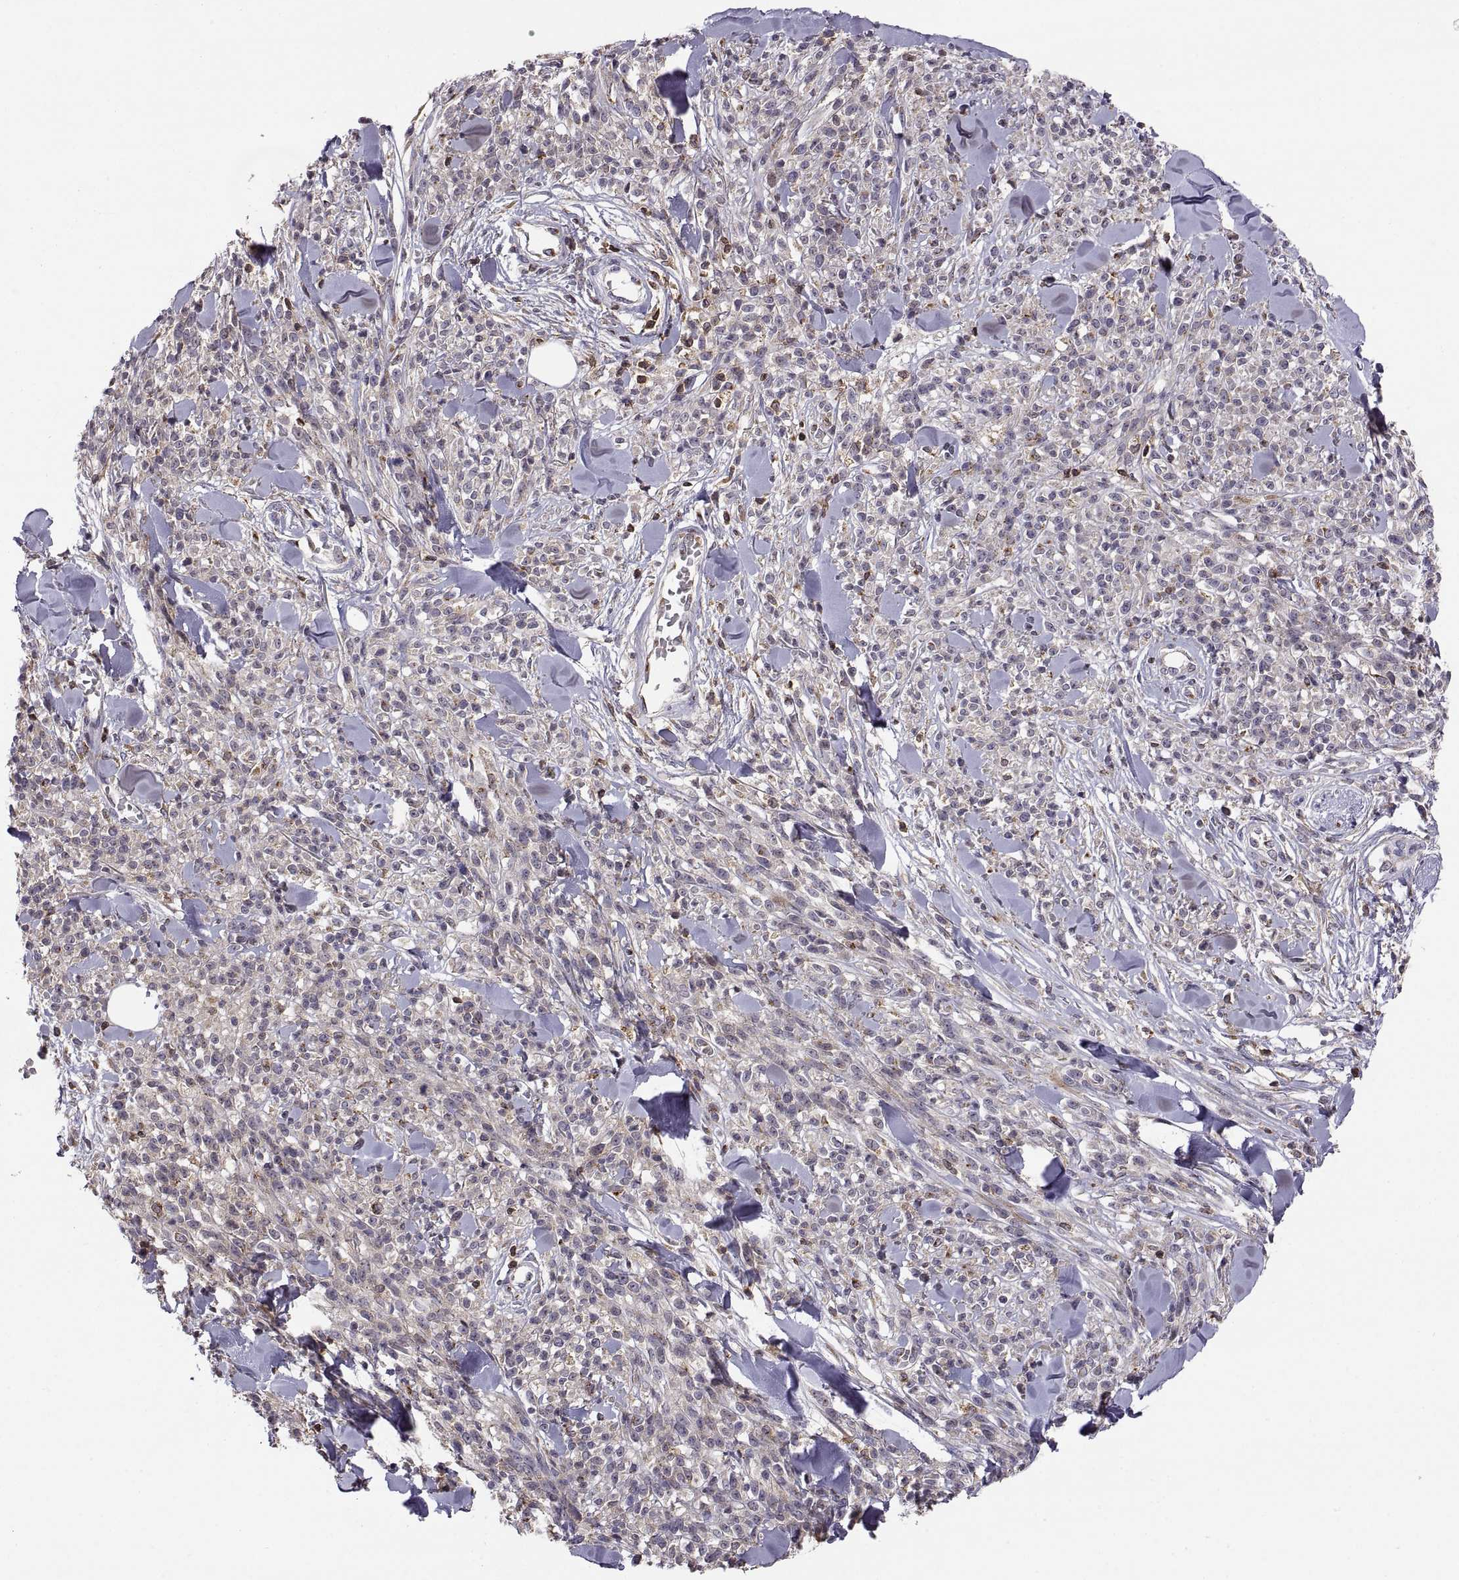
{"staining": {"intensity": "moderate", "quantity": "<25%", "location": "cytoplasmic/membranous"}, "tissue": "melanoma", "cell_type": "Tumor cells", "image_type": "cancer", "snomed": [{"axis": "morphology", "description": "Malignant melanoma, NOS"}, {"axis": "topography", "description": "Skin"}, {"axis": "topography", "description": "Skin of trunk"}], "caption": "Immunohistochemical staining of melanoma displays low levels of moderate cytoplasmic/membranous protein staining in about <25% of tumor cells.", "gene": "ACAP1", "patient": {"sex": "male", "age": 74}}